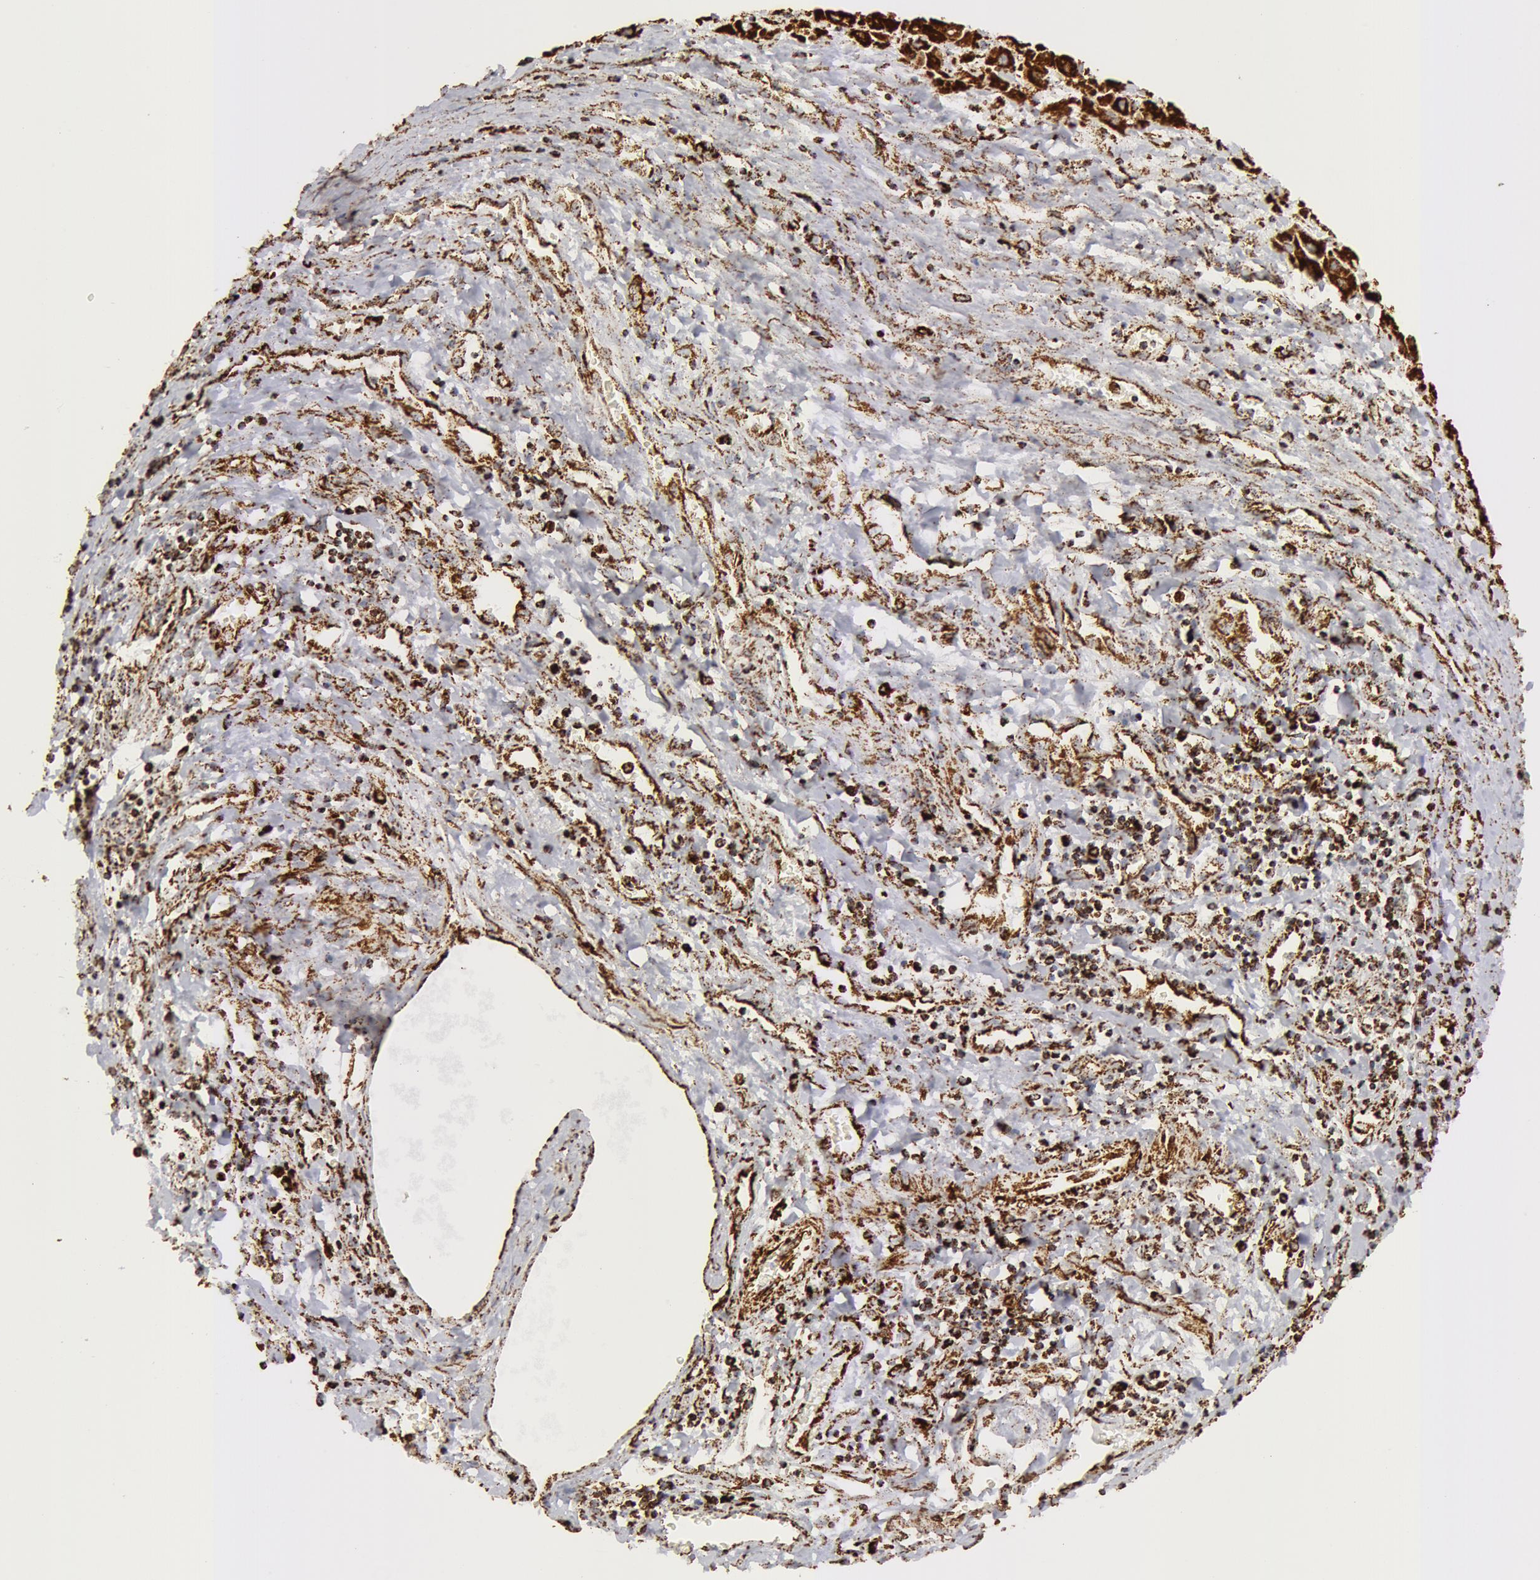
{"staining": {"intensity": "strong", "quantity": ">75%", "location": "cytoplasmic/membranous"}, "tissue": "liver cancer", "cell_type": "Tumor cells", "image_type": "cancer", "snomed": [{"axis": "morphology", "description": "Carcinoma, Hepatocellular, NOS"}, {"axis": "topography", "description": "Liver"}], "caption": "A high amount of strong cytoplasmic/membranous expression is seen in about >75% of tumor cells in liver cancer tissue. (brown staining indicates protein expression, while blue staining denotes nuclei).", "gene": "ATP5F1B", "patient": {"sex": "male", "age": 24}}